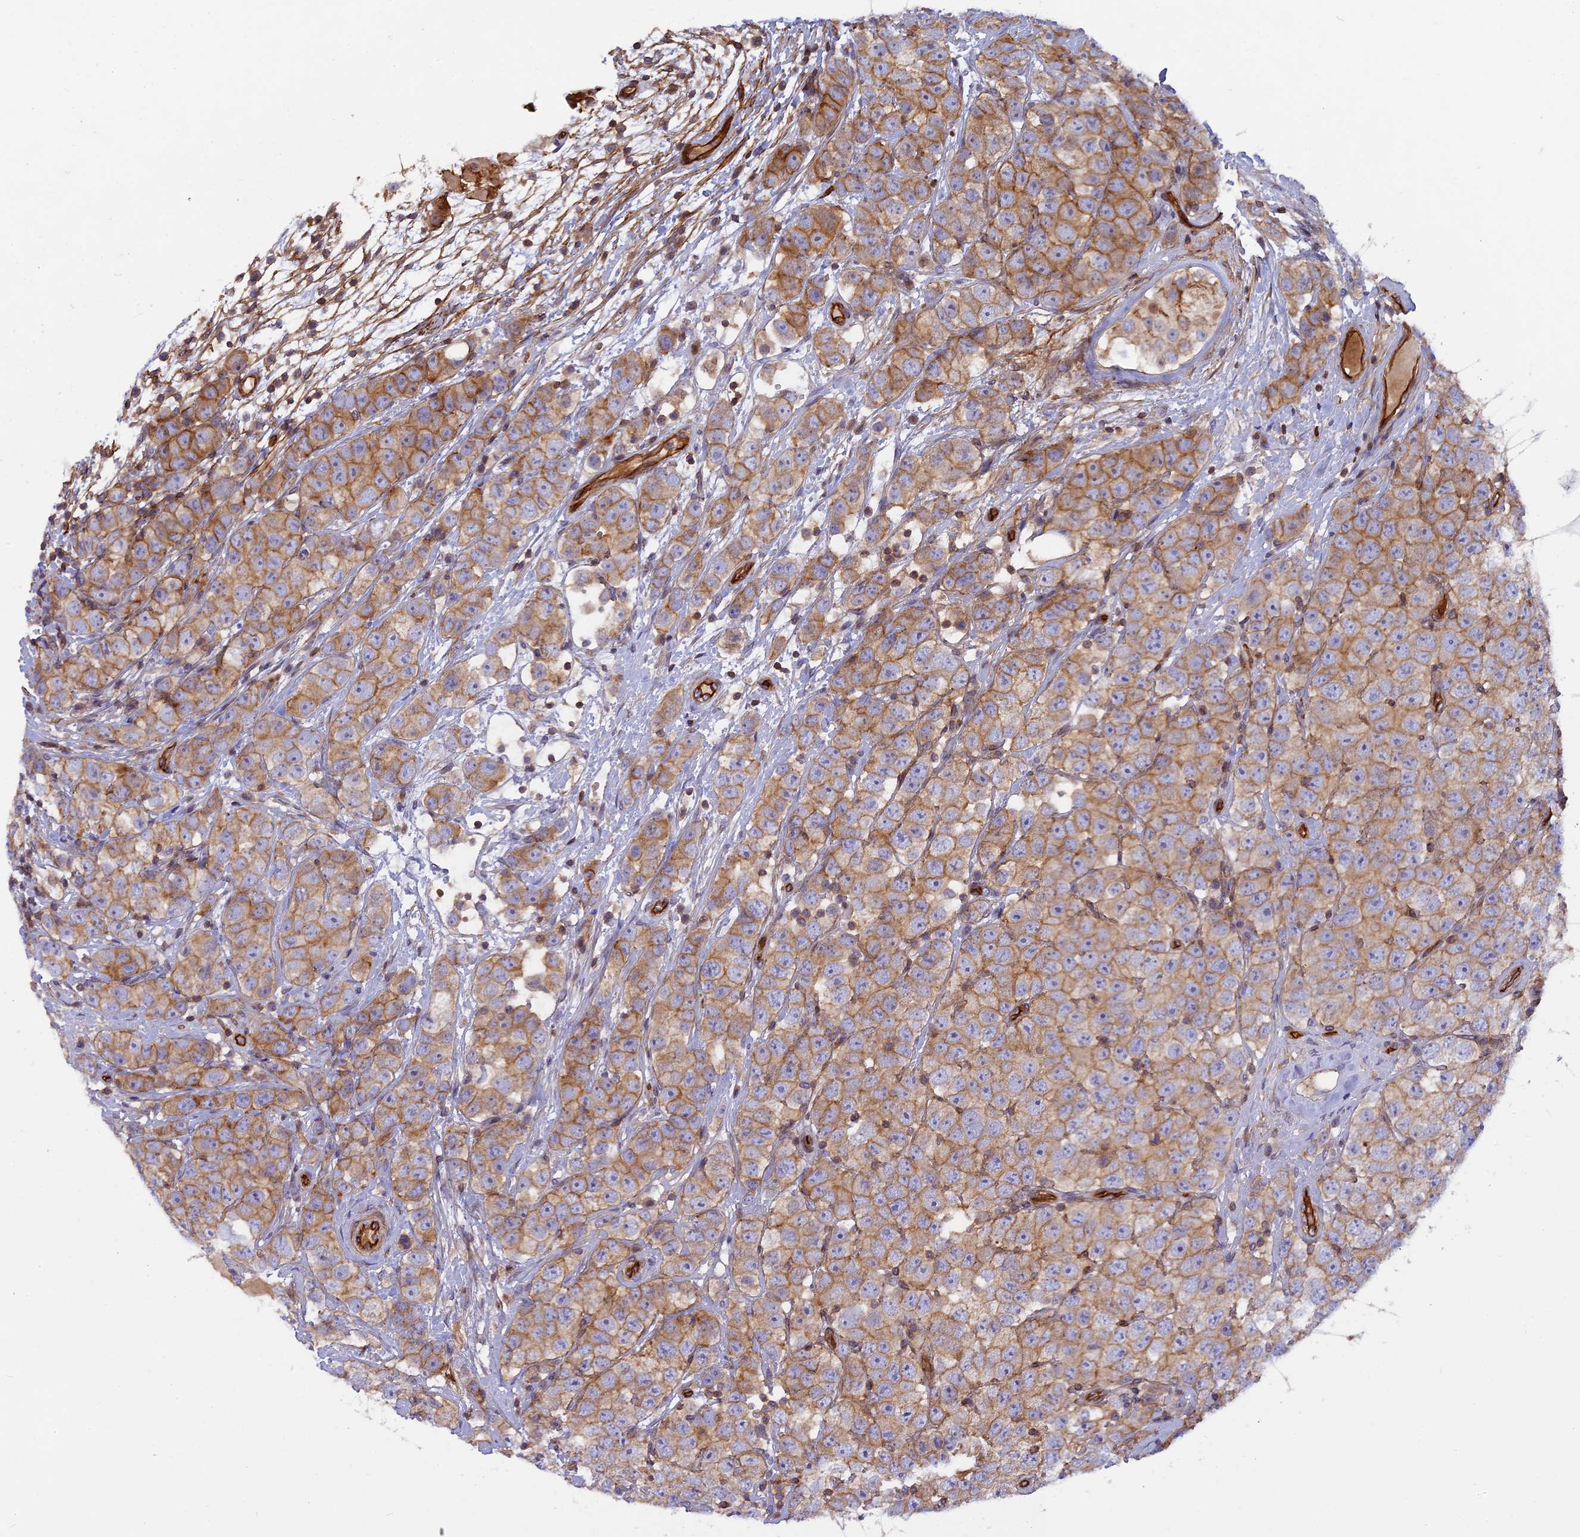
{"staining": {"intensity": "moderate", "quantity": ">75%", "location": "cytoplasmic/membranous"}, "tissue": "testis cancer", "cell_type": "Tumor cells", "image_type": "cancer", "snomed": [{"axis": "morphology", "description": "Seminoma, NOS"}, {"axis": "topography", "description": "Testis"}], "caption": "DAB immunohistochemical staining of human testis cancer (seminoma) exhibits moderate cytoplasmic/membranous protein expression in about >75% of tumor cells. (Stains: DAB in brown, nuclei in blue, Microscopy: brightfield microscopy at high magnification).", "gene": "CNBD2", "patient": {"sex": "male", "age": 28}}